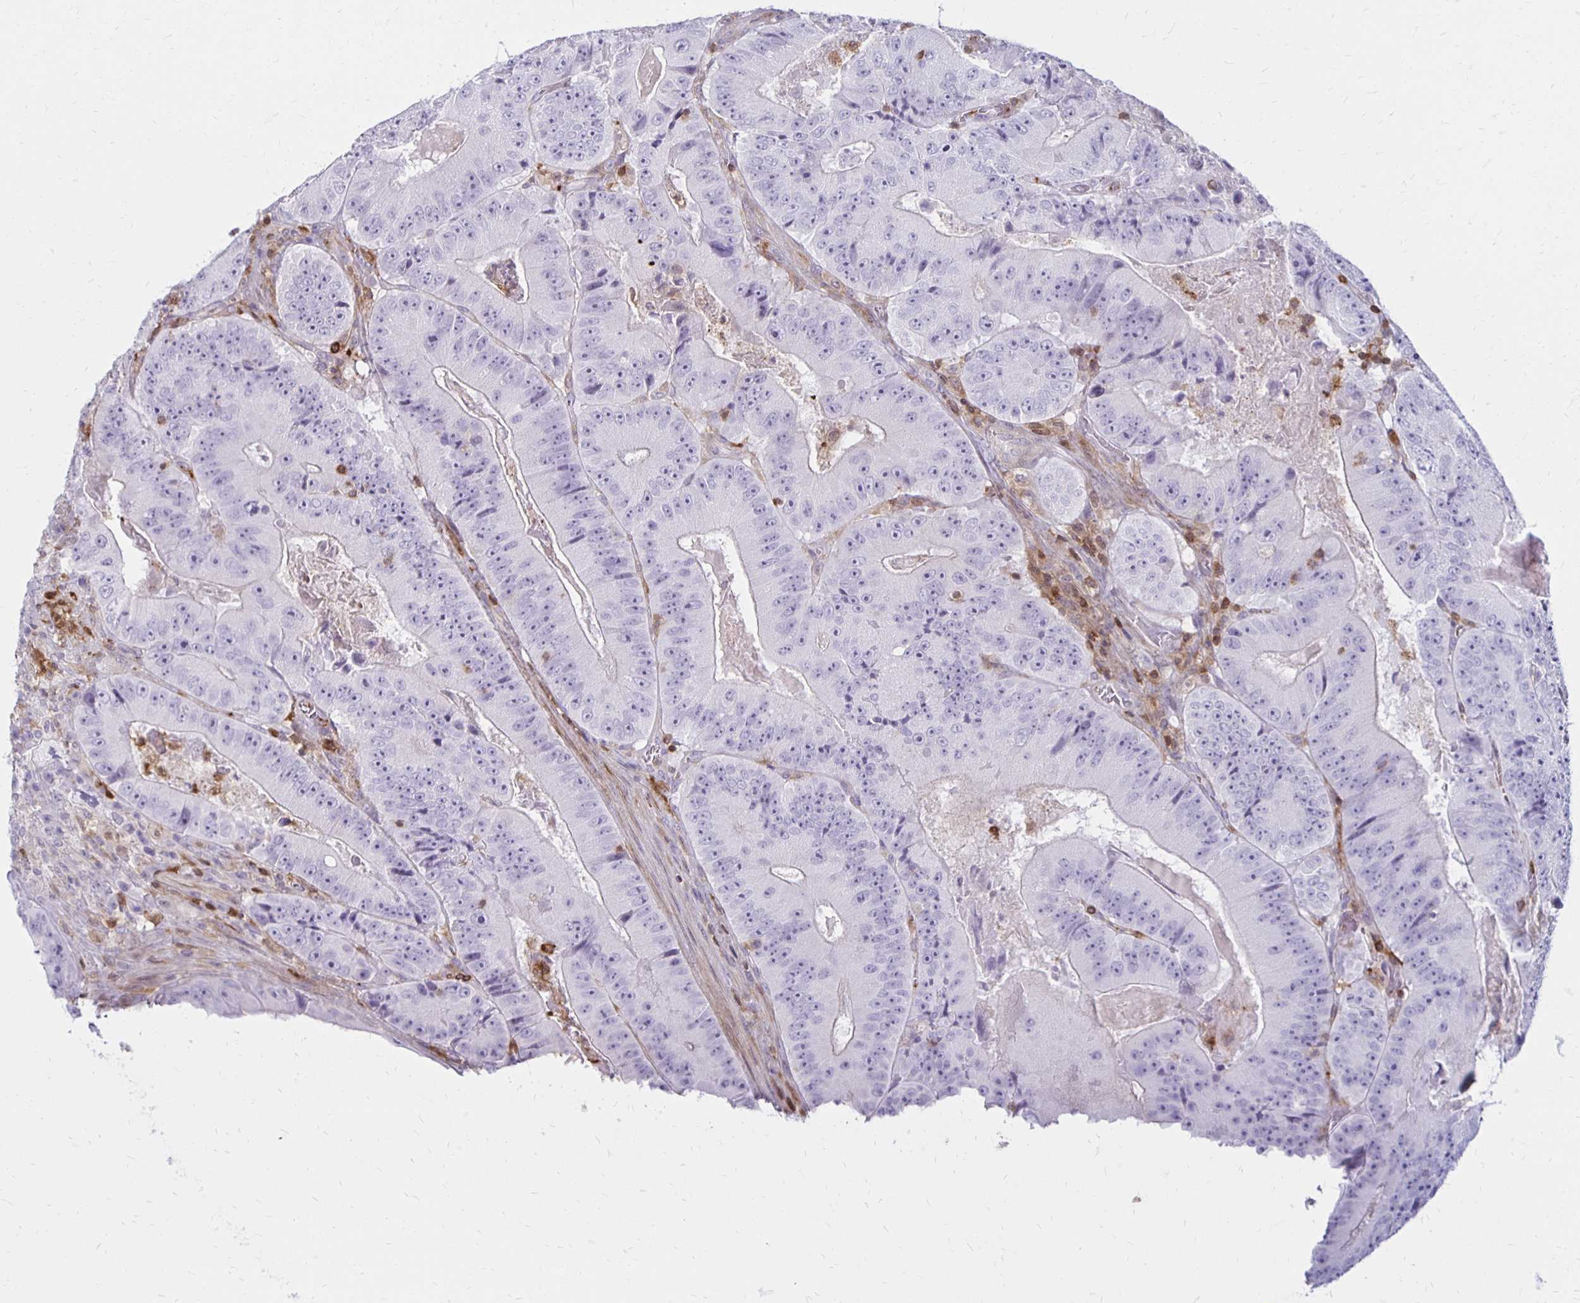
{"staining": {"intensity": "negative", "quantity": "none", "location": "none"}, "tissue": "colorectal cancer", "cell_type": "Tumor cells", "image_type": "cancer", "snomed": [{"axis": "morphology", "description": "Adenocarcinoma, NOS"}, {"axis": "topography", "description": "Colon"}], "caption": "The photomicrograph reveals no significant expression in tumor cells of adenocarcinoma (colorectal). Brightfield microscopy of immunohistochemistry stained with DAB (brown) and hematoxylin (blue), captured at high magnification.", "gene": "CCL21", "patient": {"sex": "female", "age": 86}}